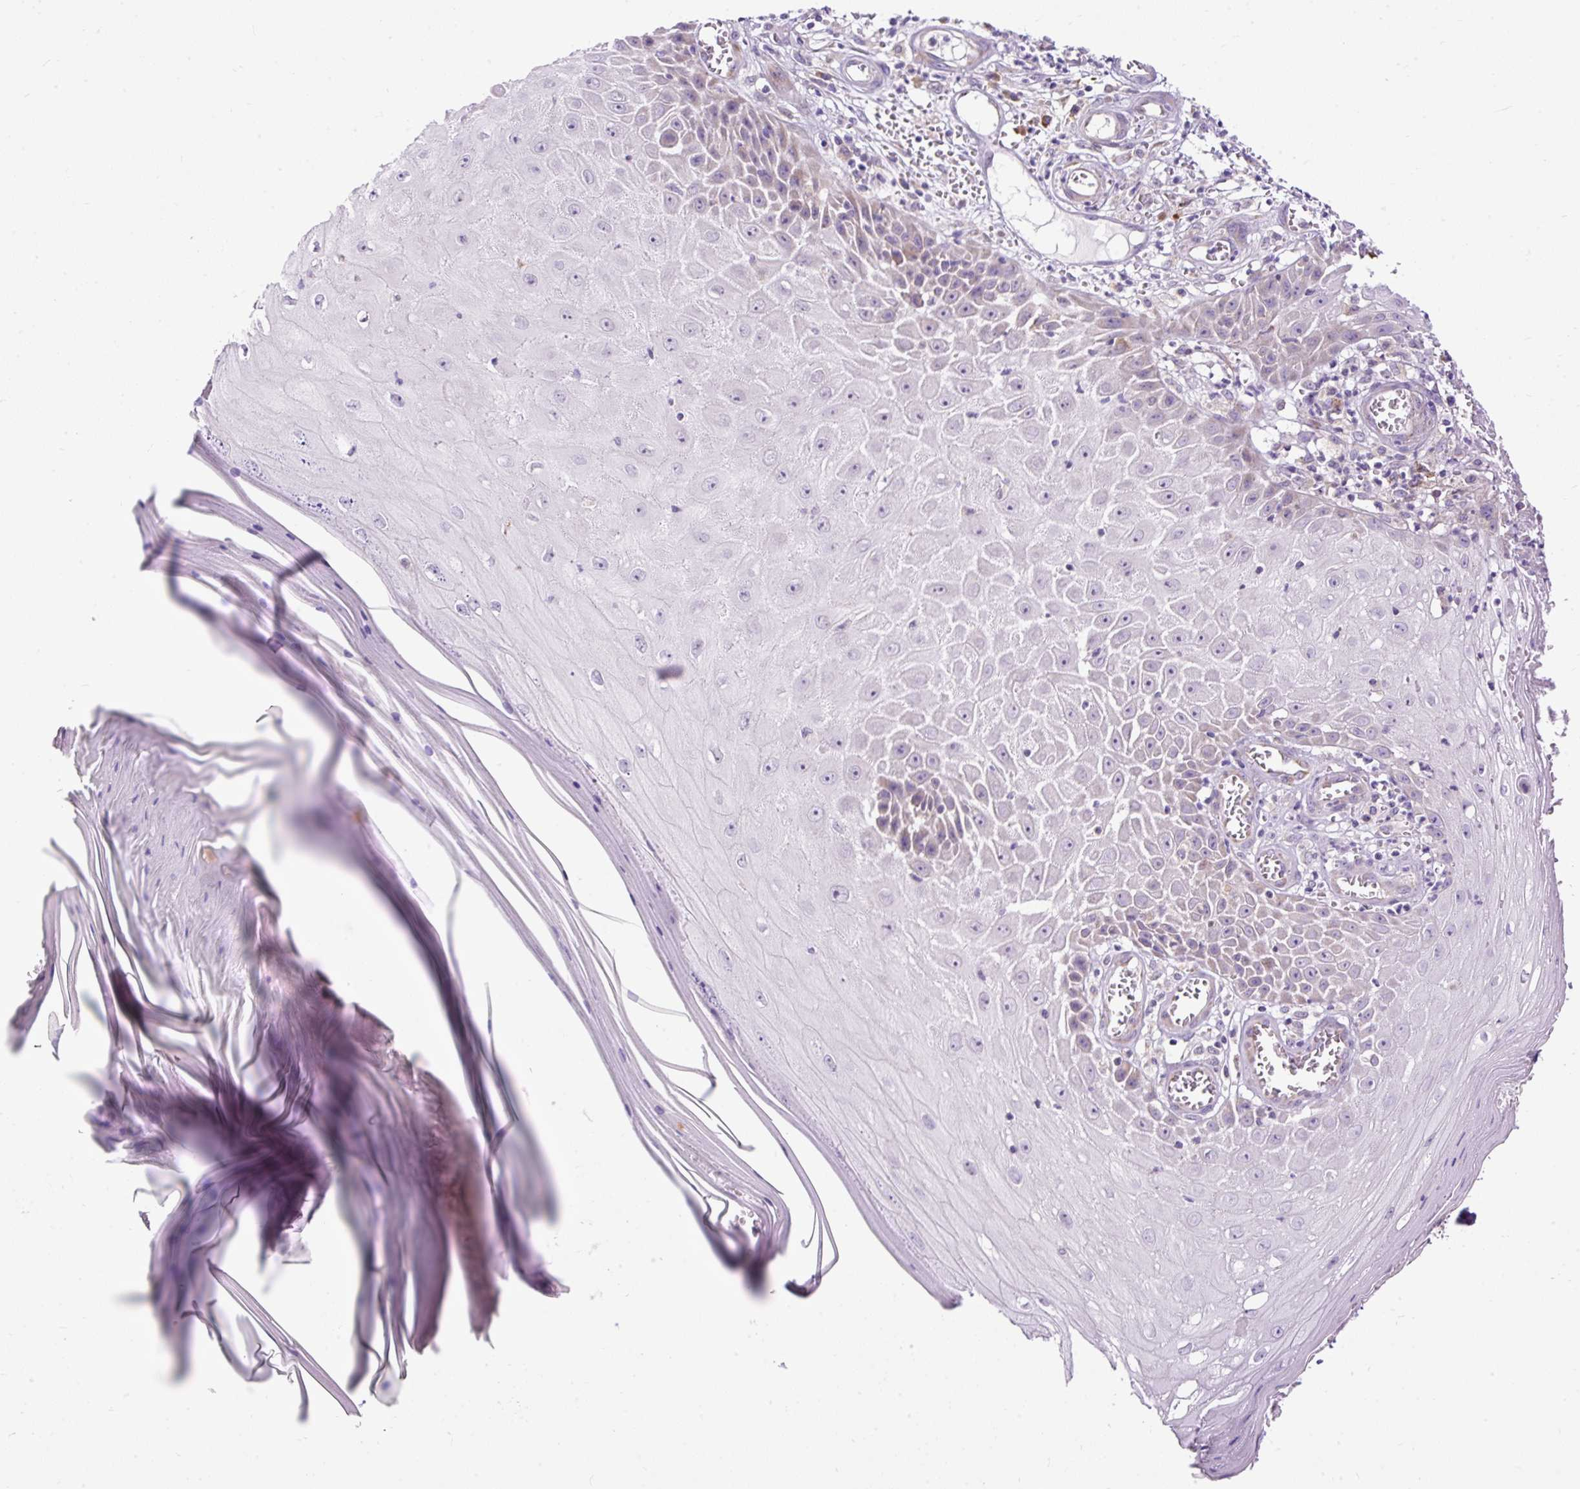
{"staining": {"intensity": "negative", "quantity": "none", "location": "none"}, "tissue": "skin cancer", "cell_type": "Tumor cells", "image_type": "cancer", "snomed": [{"axis": "morphology", "description": "Squamous cell carcinoma, NOS"}, {"axis": "topography", "description": "Skin"}], "caption": "Immunohistochemistry histopathology image of neoplastic tissue: human skin squamous cell carcinoma stained with DAB (3,3'-diaminobenzidine) reveals no significant protein expression in tumor cells.", "gene": "FMC1", "patient": {"sex": "female", "age": 73}}